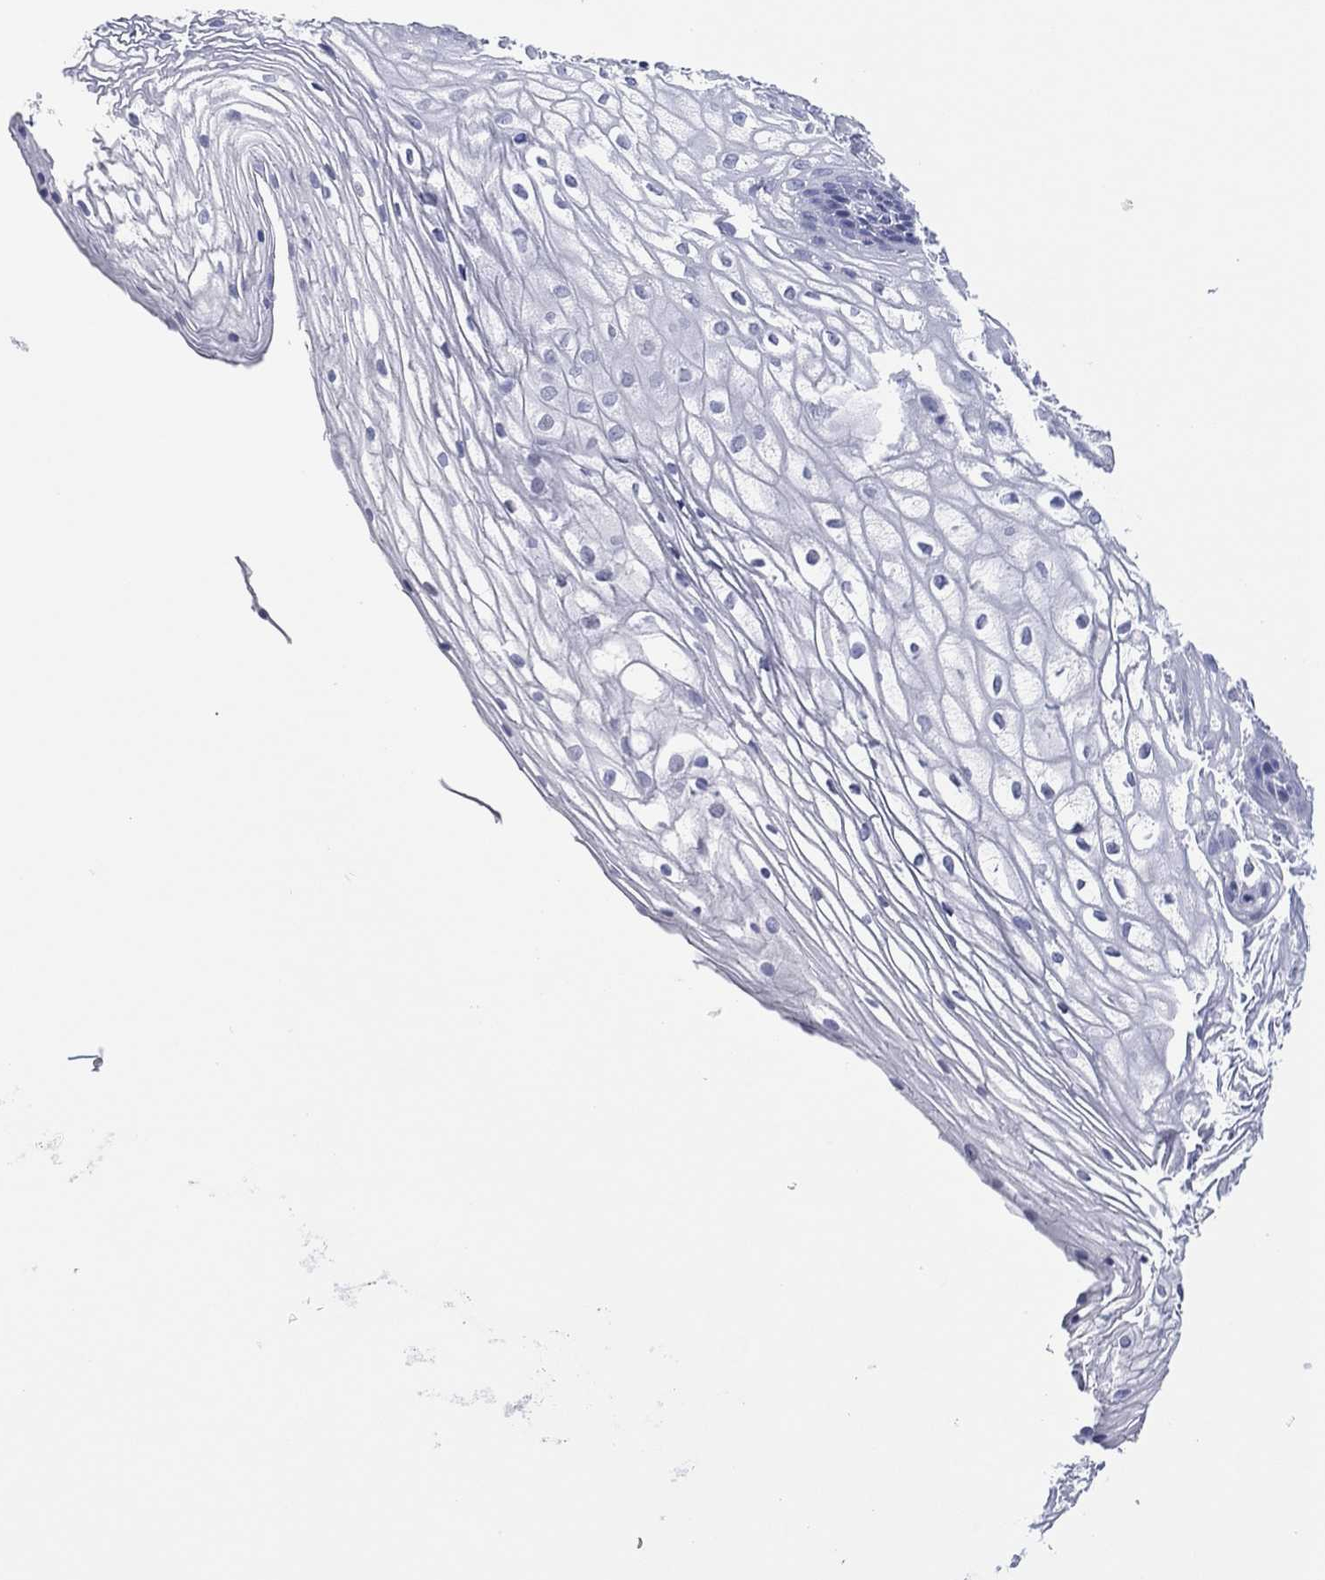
{"staining": {"intensity": "negative", "quantity": "none", "location": "none"}, "tissue": "vagina", "cell_type": "Squamous epithelial cells", "image_type": "normal", "snomed": [{"axis": "morphology", "description": "Normal tissue, NOS"}, {"axis": "topography", "description": "Vagina"}], "caption": "High power microscopy photomicrograph of an immunohistochemistry photomicrograph of unremarkable vagina, revealing no significant positivity in squamous epithelial cells.", "gene": "UTF1", "patient": {"sex": "female", "age": 34}}